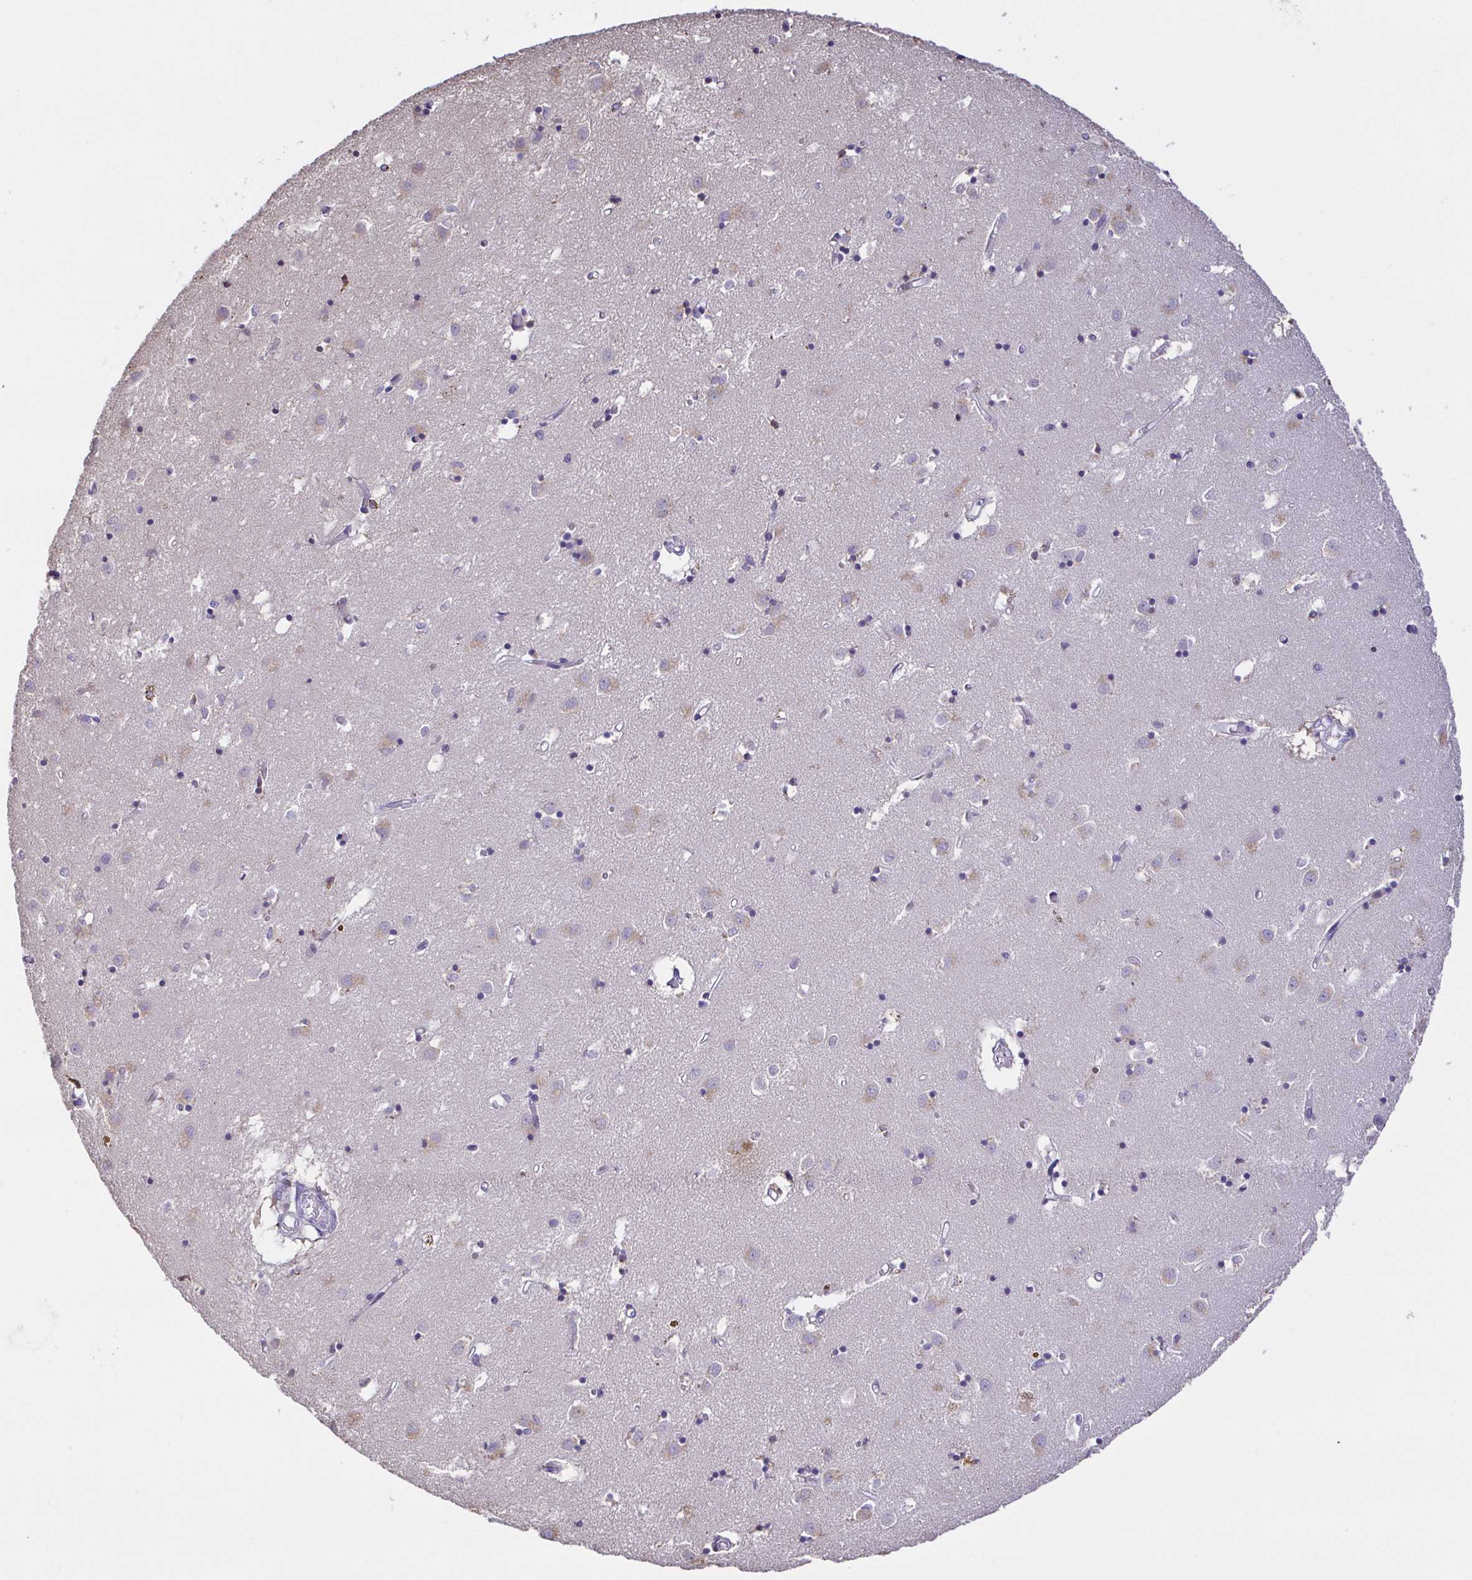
{"staining": {"intensity": "negative", "quantity": "none", "location": "none"}, "tissue": "caudate", "cell_type": "Glial cells", "image_type": "normal", "snomed": [{"axis": "morphology", "description": "Normal tissue, NOS"}, {"axis": "topography", "description": "Lateral ventricle wall"}], "caption": "DAB (3,3'-diaminobenzidine) immunohistochemical staining of normal caudate demonstrates no significant staining in glial cells. (Brightfield microscopy of DAB (3,3'-diaminobenzidine) immunohistochemistry (IHC) at high magnification).", "gene": "SKAP1", "patient": {"sex": "male", "age": 70}}